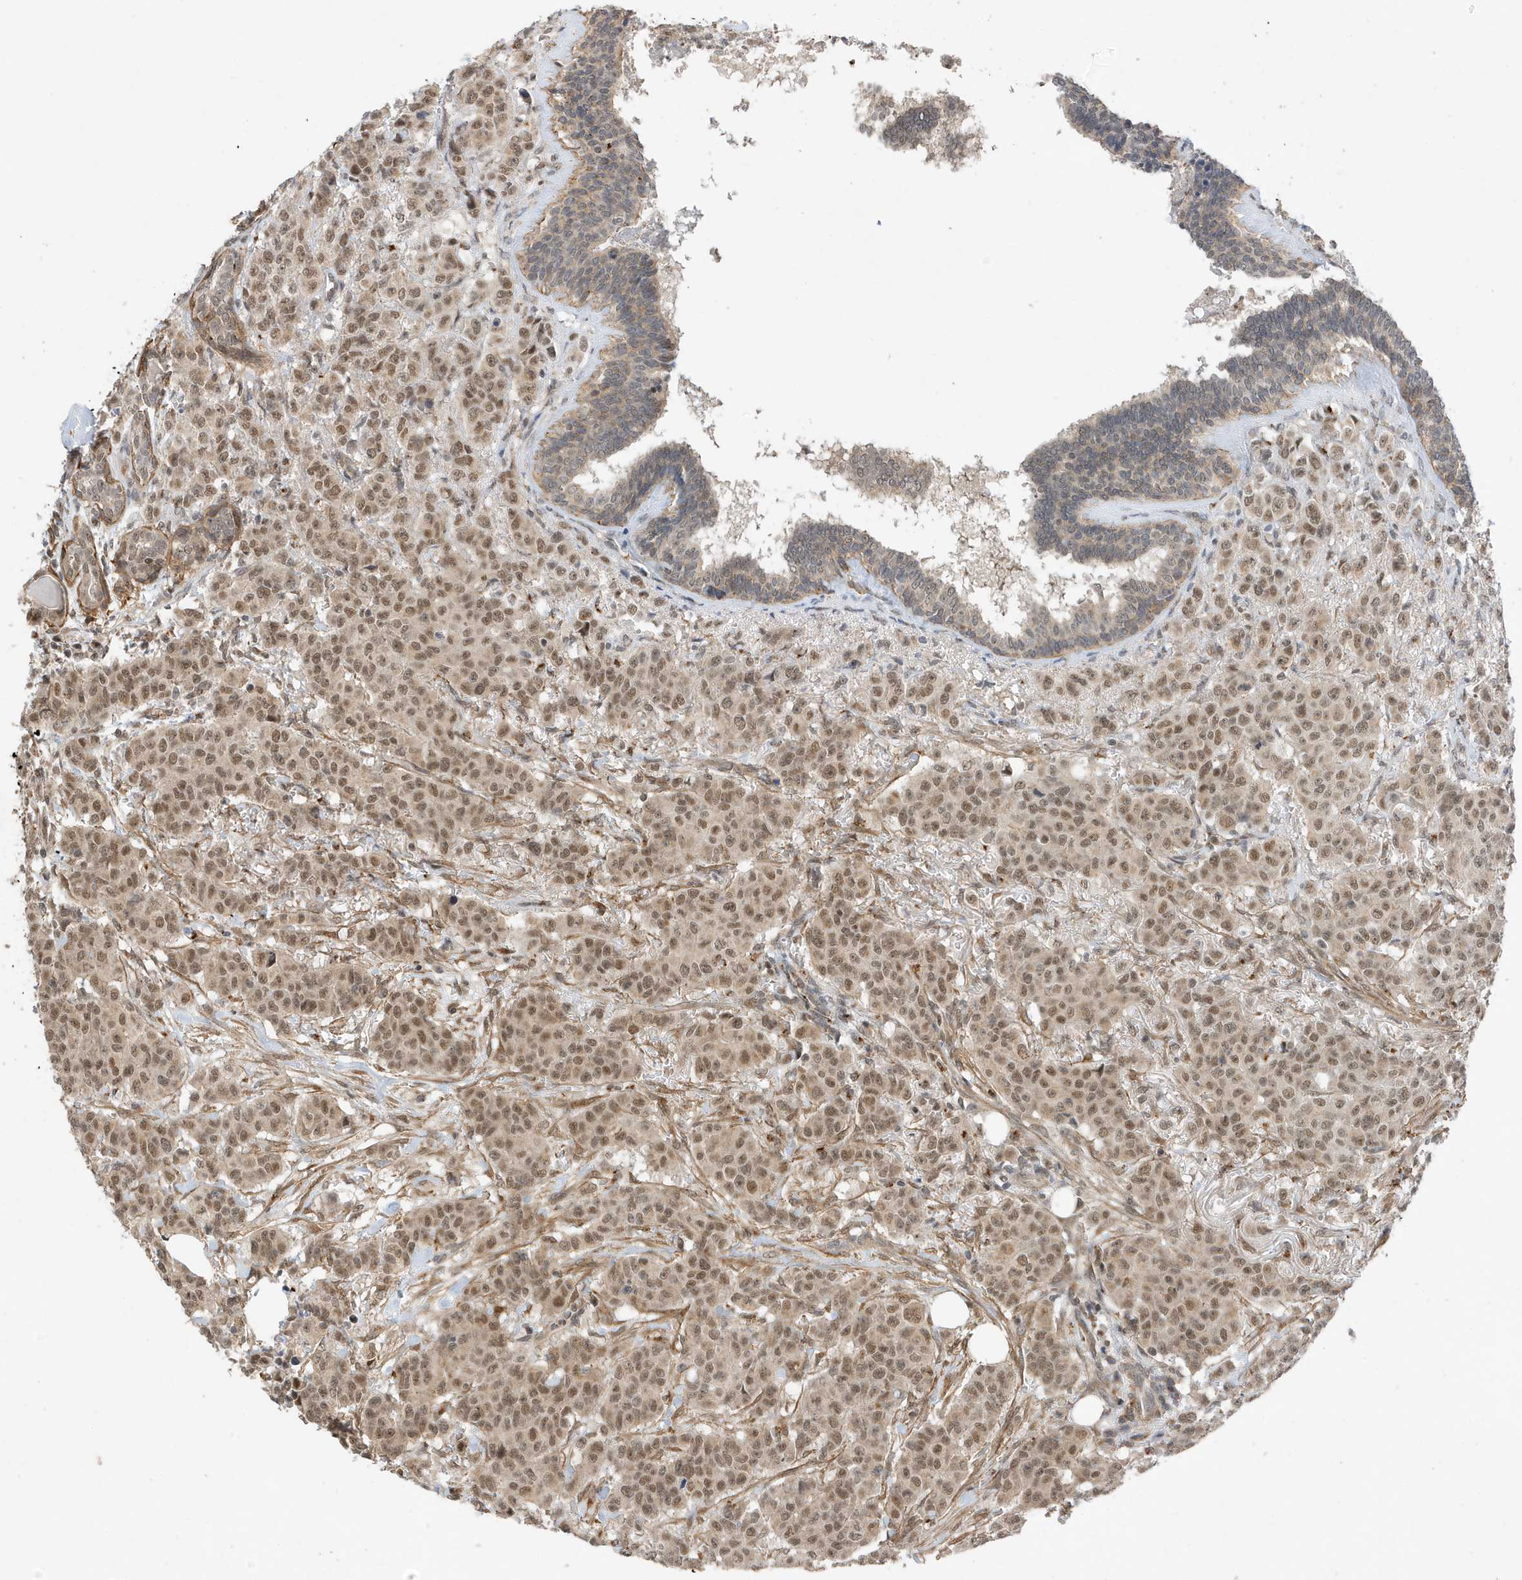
{"staining": {"intensity": "moderate", "quantity": ">75%", "location": "cytoplasmic/membranous,nuclear"}, "tissue": "breast cancer", "cell_type": "Tumor cells", "image_type": "cancer", "snomed": [{"axis": "morphology", "description": "Duct carcinoma"}, {"axis": "topography", "description": "Breast"}], "caption": "Breast cancer stained with DAB (3,3'-diaminobenzidine) IHC reveals medium levels of moderate cytoplasmic/membranous and nuclear staining in approximately >75% of tumor cells. The protein of interest is shown in brown color, while the nuclei are stained blue.", "gene": "MAST3", "patient": {"sex": "female", "age": 40}}